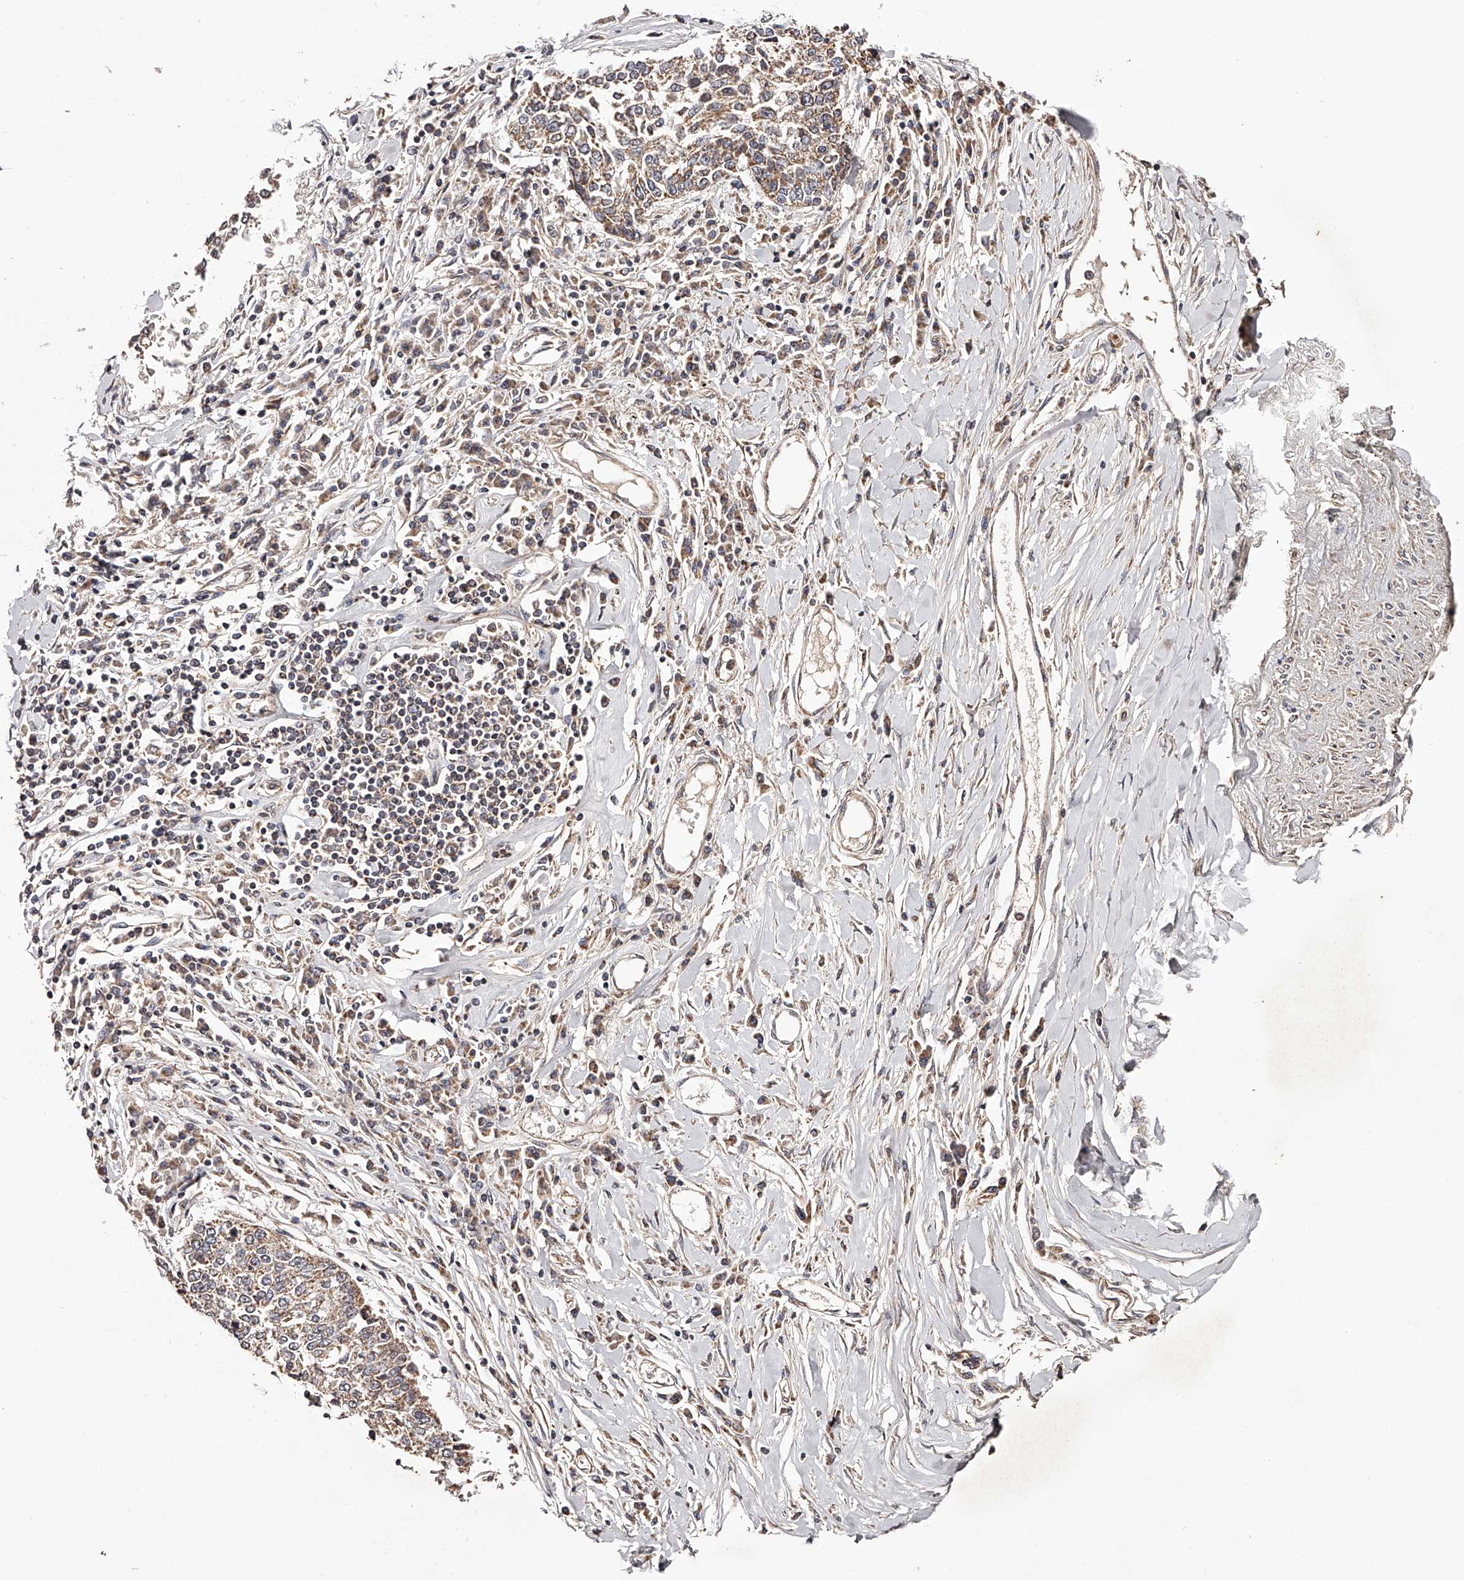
{"staining": {"intensity": "weak", "quantity": ">75%", "location": "cytoplasmic/membranous"}, "tissue": "lung cancer", "cell_type": "Tumor cells", "image_type": "cancer", "snomed": [{"axis": "morphology", "description": "Normal tissue, NOS"}, {"axis": "morphology", "description": "Squamous cell carcinoma, NOS"}, {"axis": "topography", "description": "Cartilage tissue"}, {"axis": "topography", "description": "Bronchus"}, {"axis": "topography", "description": "Lung"}, {"axis": "topography", "description": "Peripheral nerve tissue"}], "caption": "A low amount of weak cytoplasmic/membranous staining is identified in about >75% of tumor cells in squamous cell carcinoma (lung) tissue.", "gene": "USP21", "patient": {"sex": "female", "age": 49}}